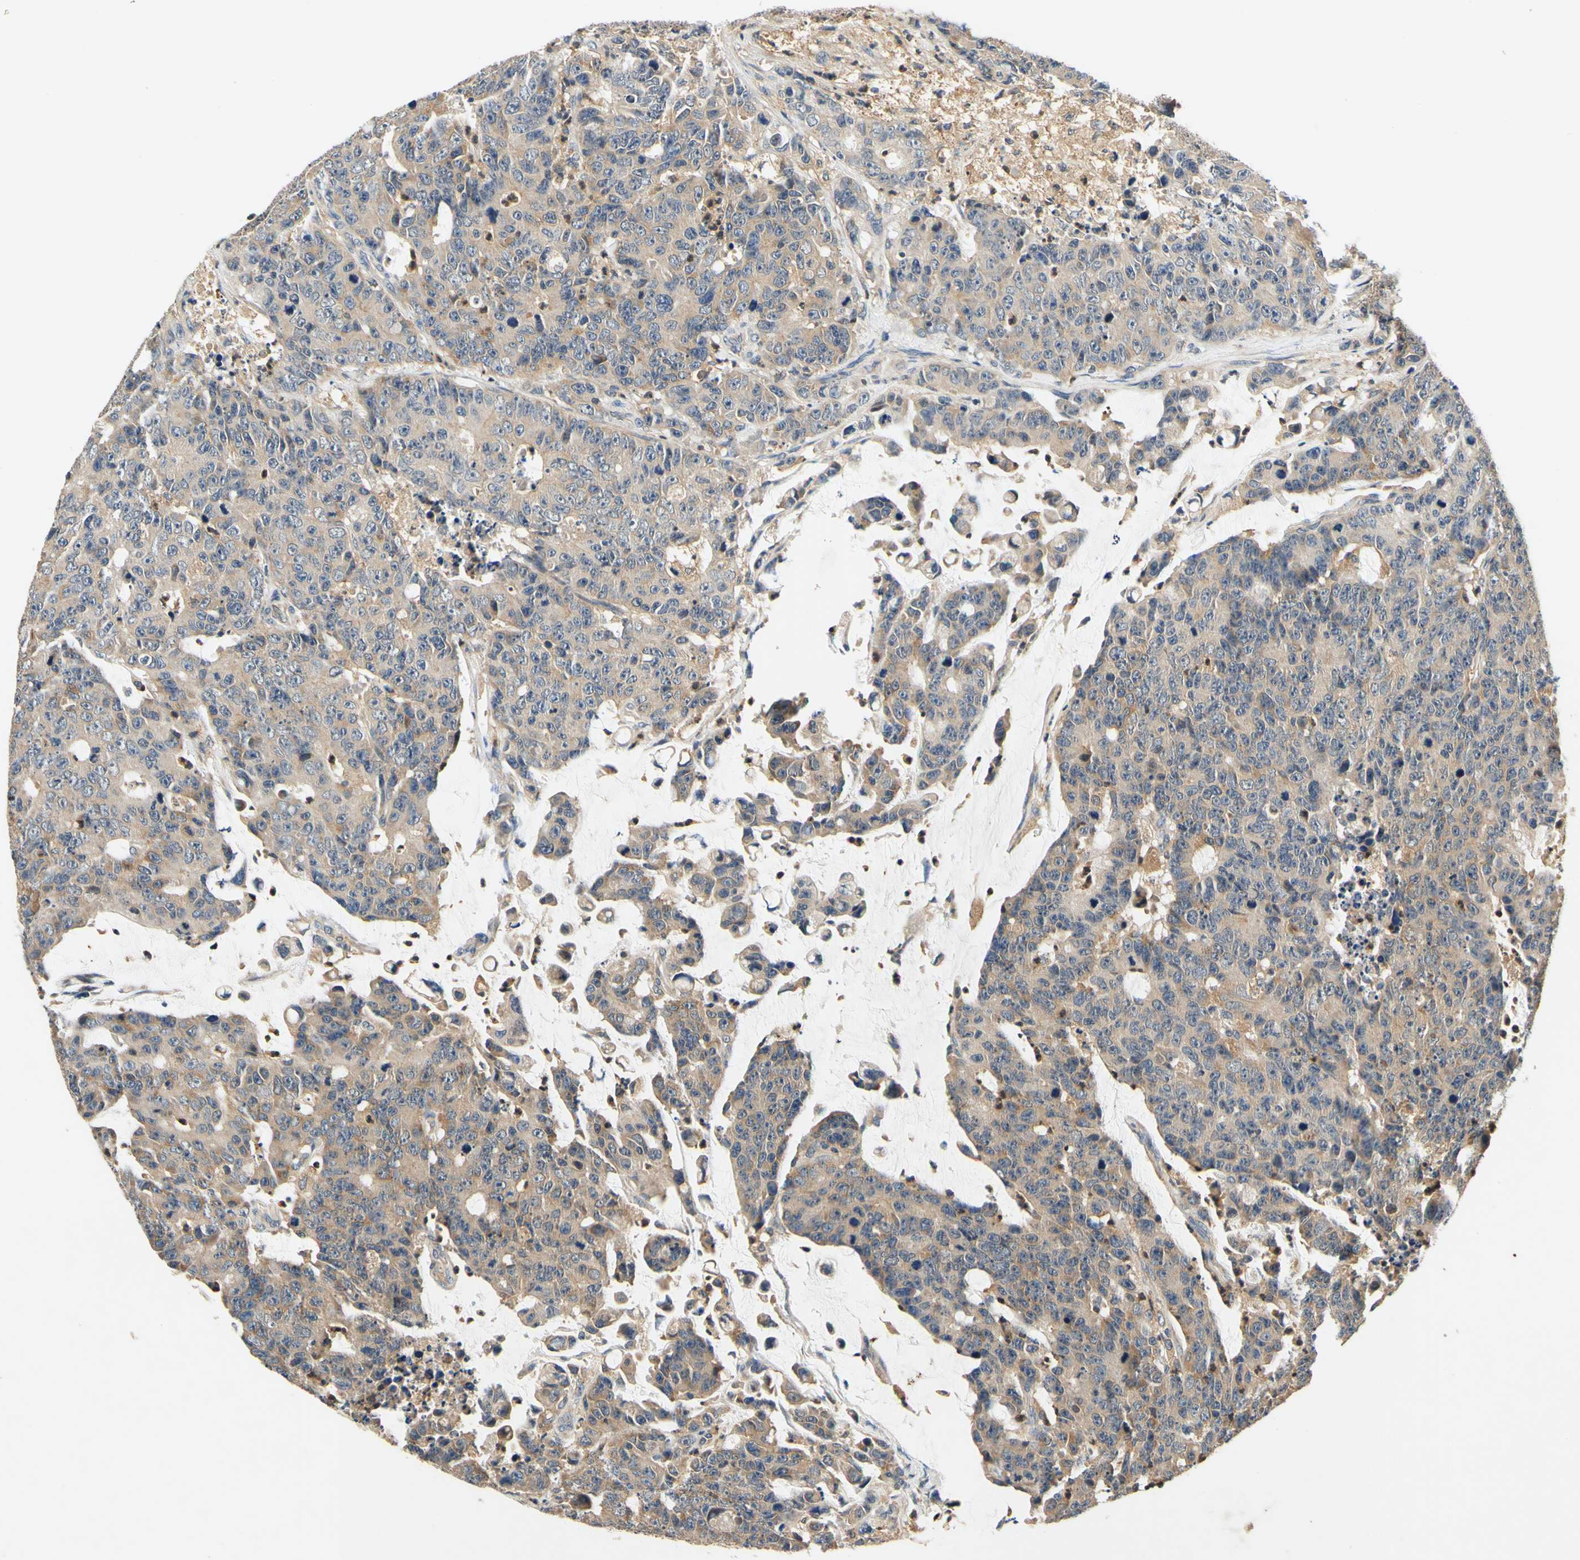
{"staining": {"intensity": "weak", "quantity": ">75%", "location": "cytoplasmic/membranous"}, "tissue": "colorectal cancer", "cell_type": "Tumor cells", "image_type": "cancer", "snomed": [{"axis": "morphology", "description": "Adenocarcinoma, NOS"}, {"axis": "topography", "description": "Colon"}], "caption": "There is low levels of weak cytoplasmic/membranous staining in tumor cells of colorectal cancer, as demonstrated by immunohistochemical staining (brown color).", "gene": "PLA2G4A", "patient": {"sex": "female", "age": 86}}